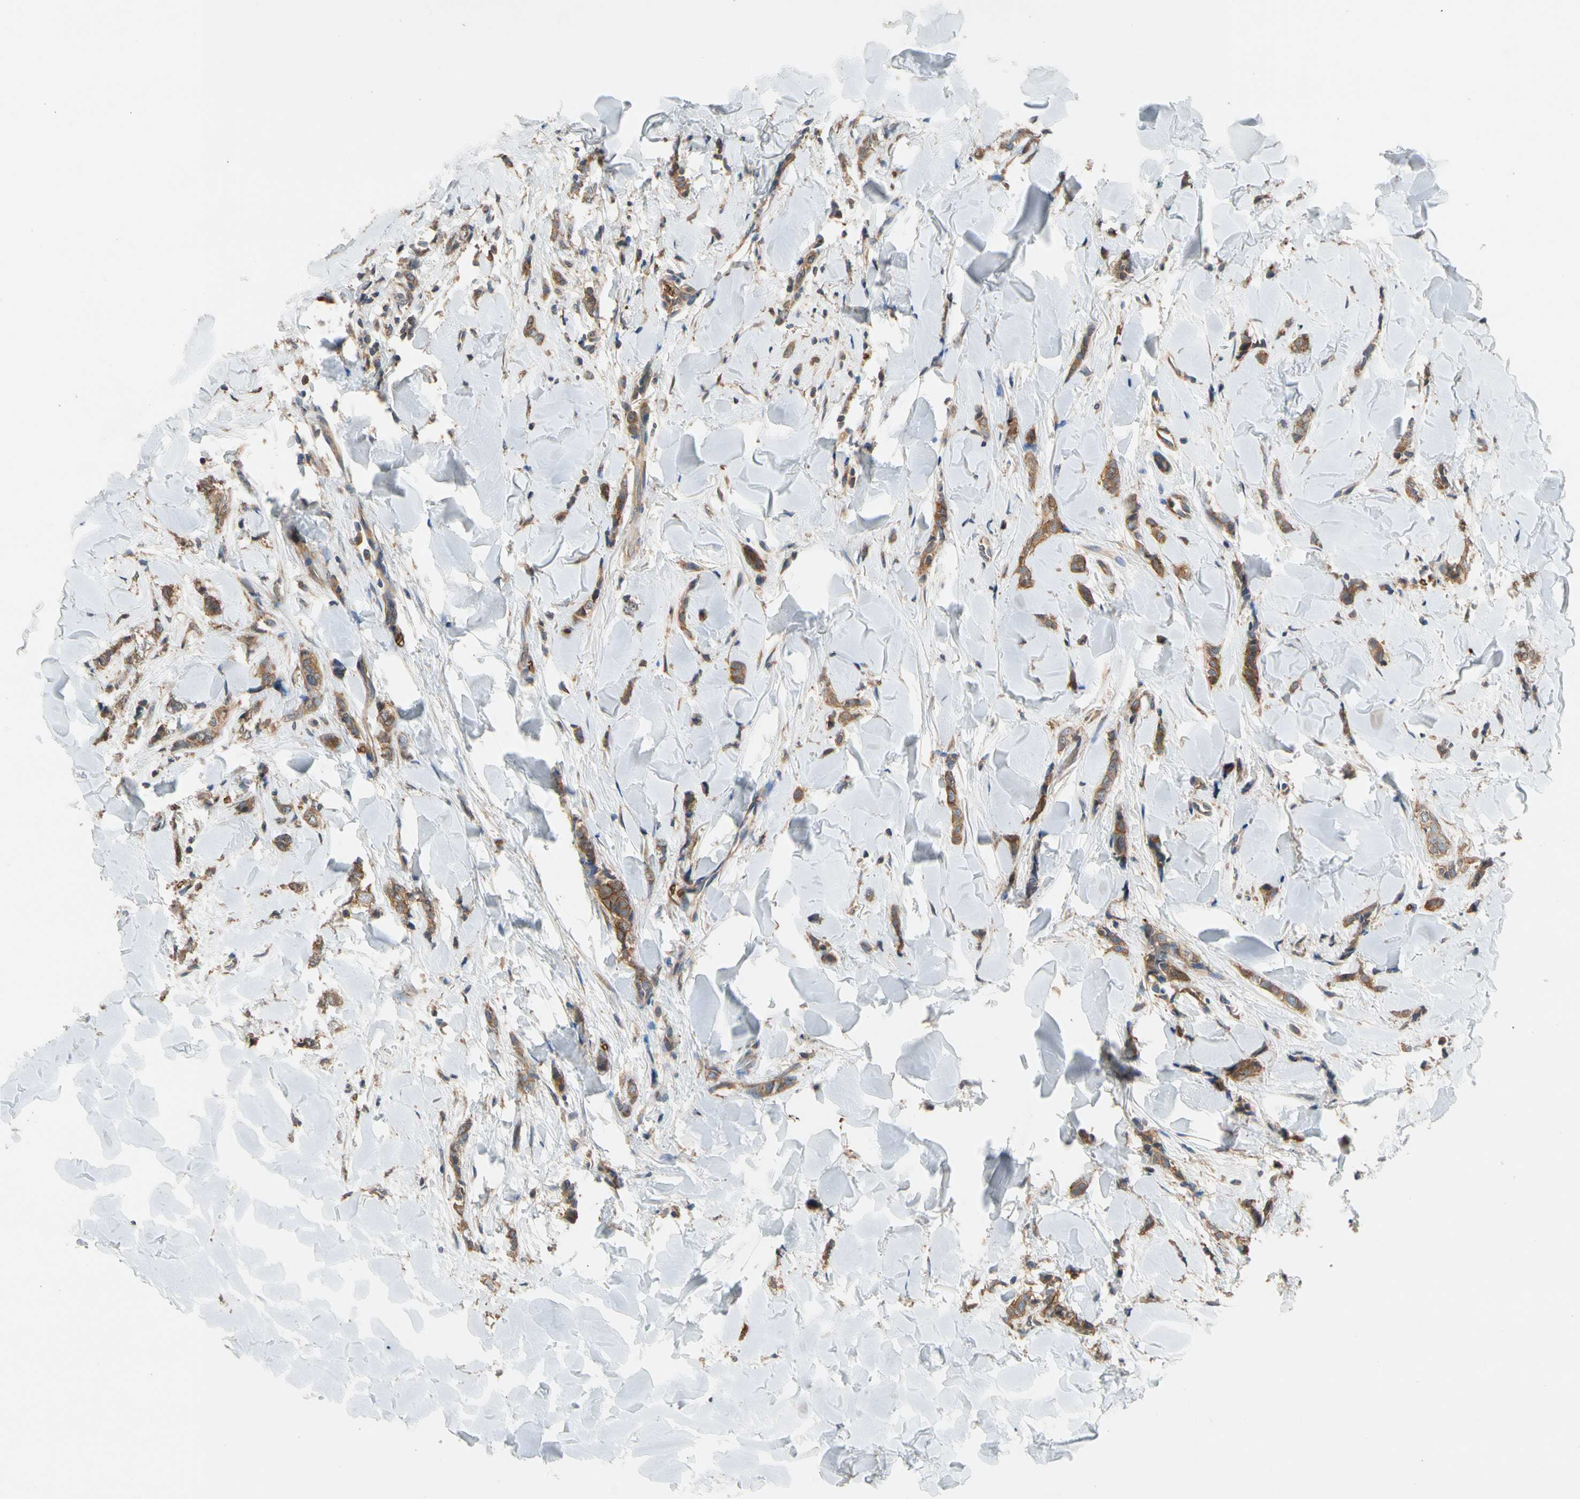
{"staining": {"intensity": "moderate", "quantity": ">75%", "location": "cytoplasmic/membranous"}, "tissue": "breast cancer", "cell_type": "Tumor cells", "image_type": "cancer", "snomed": [{"axis": "morphology", "description": "Lobular carcinoma"}, {"axis": "topography", "description": "Skin"}, {"axis": "topography", "description": "Breast"}], "caption": "Immunohistochemical staining of human breast lobular carcinoma shows medium levels of moderate cytoplasmic/membranous positivity in about >75% of tumor cells.", "gene": "RIOK2", "patient": {"sex": "female", "age": 46}}